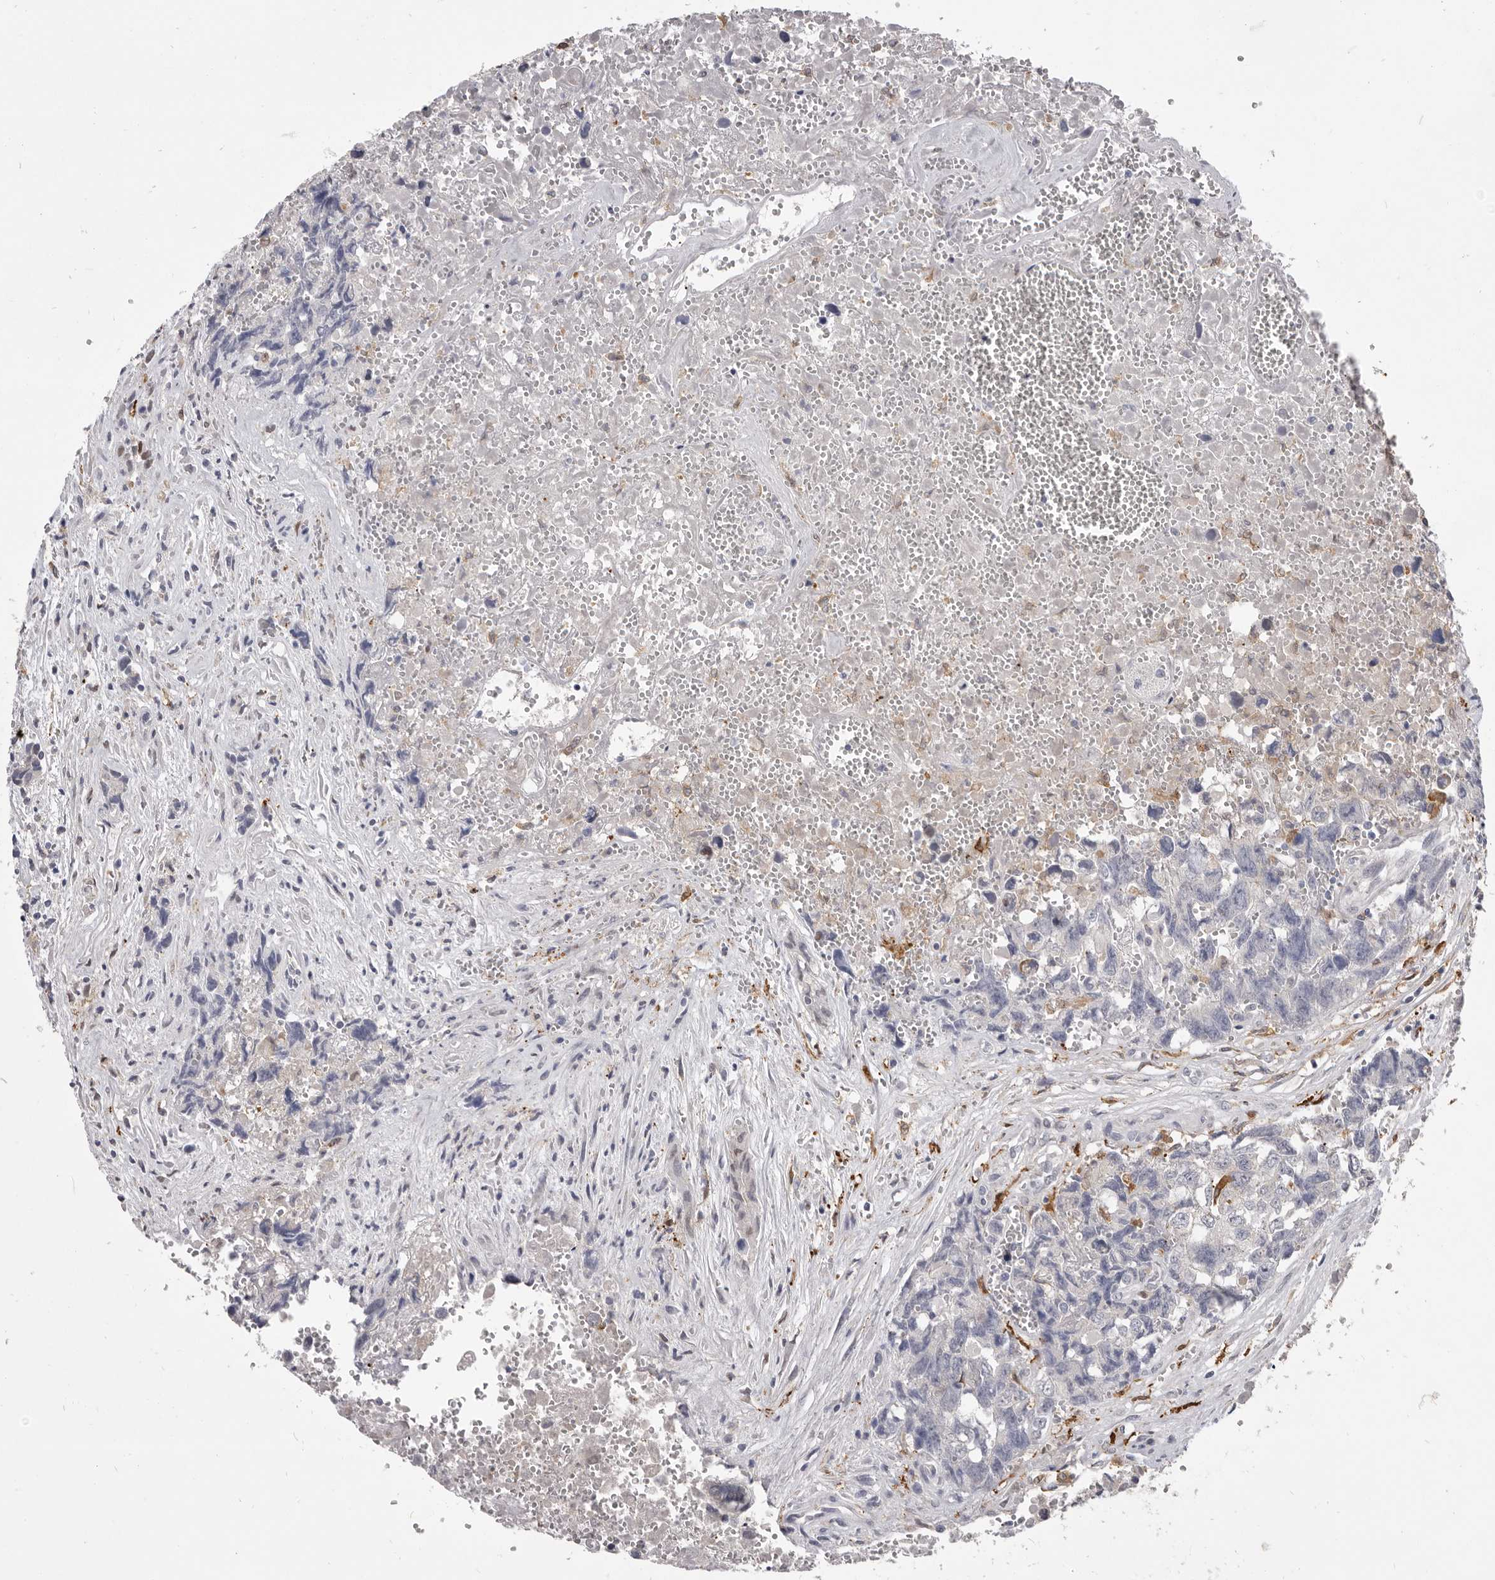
{"staining": {"intensity": "negative", "quantity": "none", "location": "none"}, "tissue": "testis cancer", "cell_type": "Tumor cells", "image_type": "cancer", "snomed": [{"axis": "morphology", "description": "Carcinoma, Embryonal, NOS"}, {"axis": "topography", "description": "Testis"}], "caption": "A histopathology image of human testis embryonal carcinoma is negative for staining in tumor cells.", "gene": "VPS45", "patient": {"sex": "male", "age": 31}}